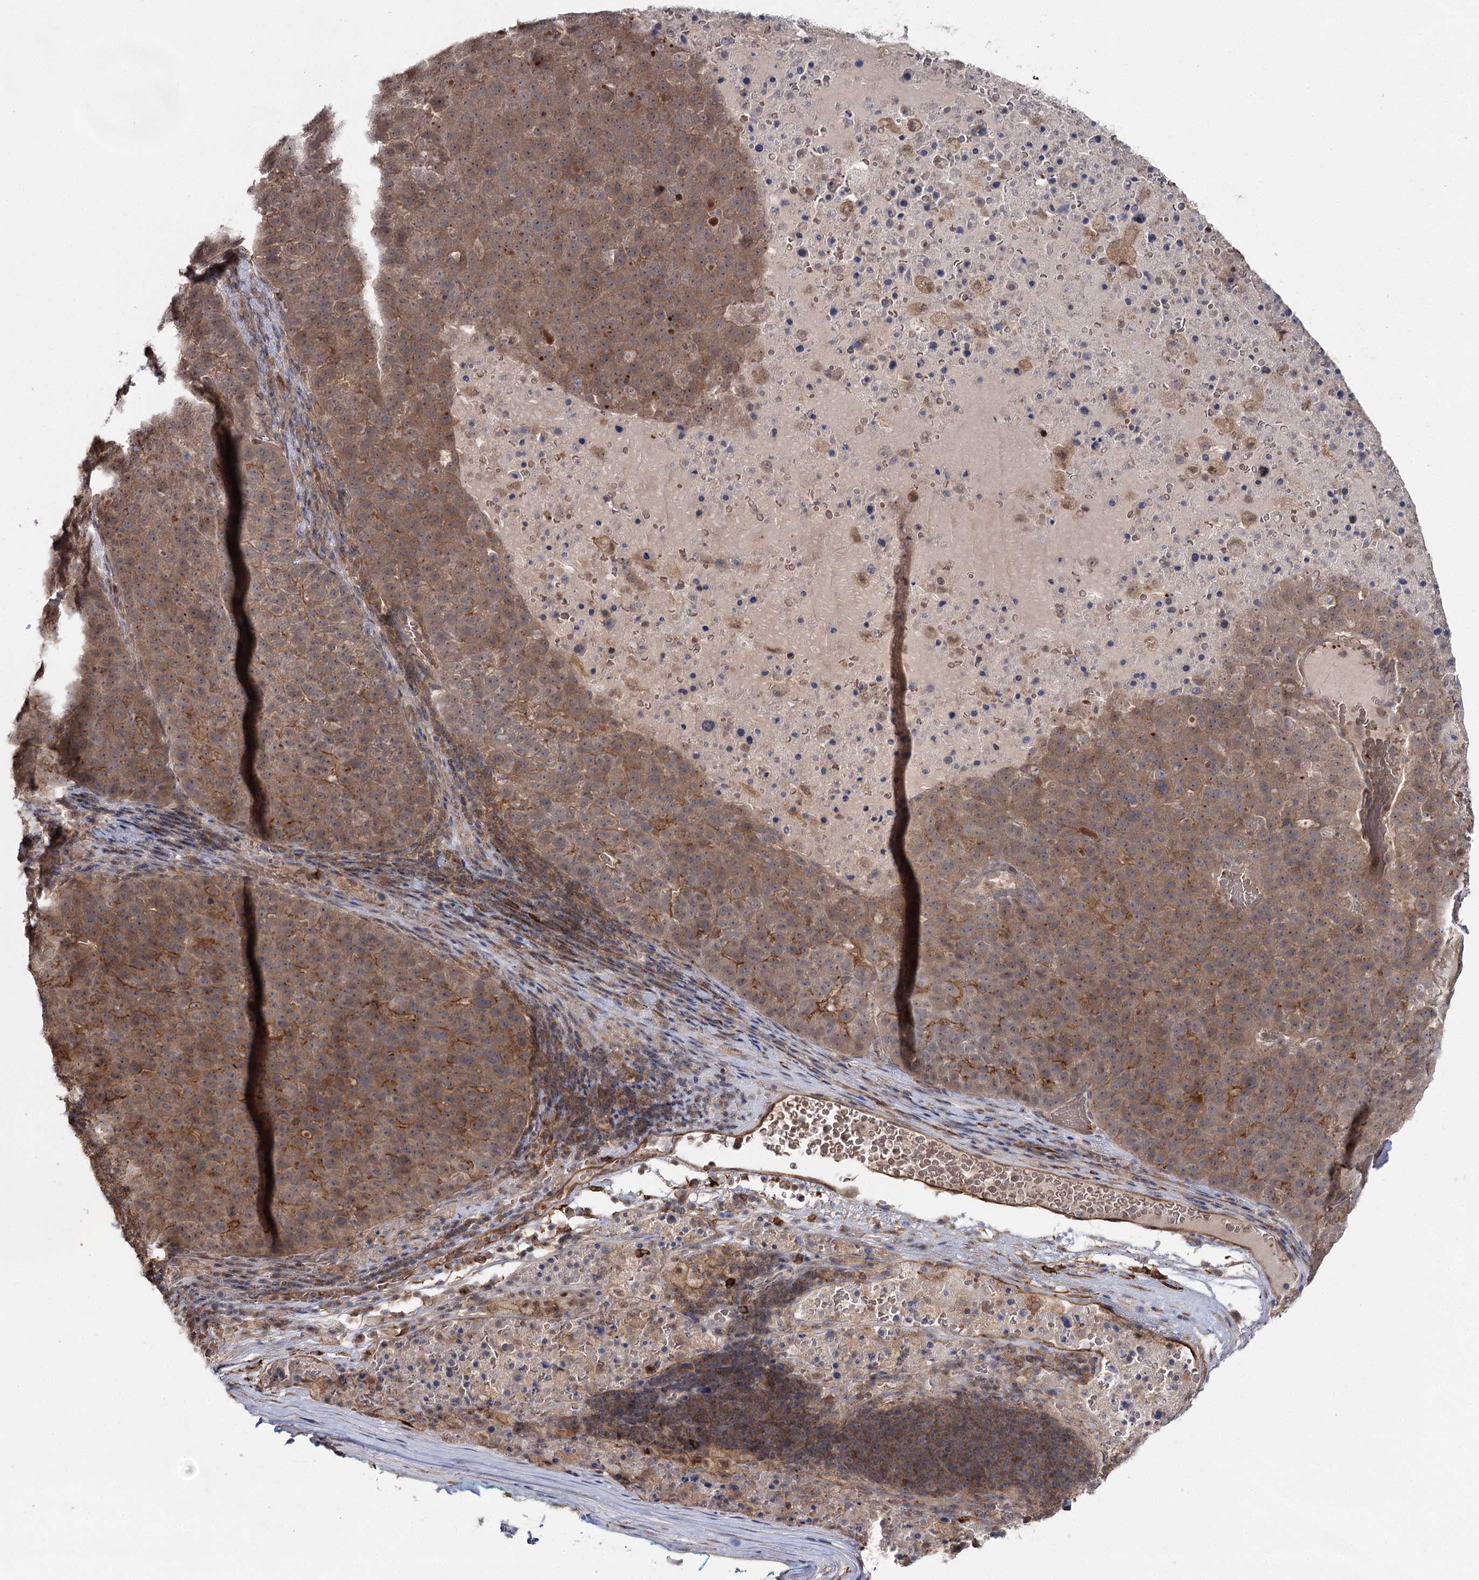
{"staining": {"intensity": "moderate", "quantity": ">75%", "location": "cytoplasmic/membranous"}, "tissue": "pancreatic cancer", "cell_type": "Tumor cells", "image_type": "cancer", "snomed": [{"axis": "morphology", "description": "Adenocarcinoma, NOS"}, {"axis": "topography", "description": "Pancreas"}], "caption": "Immunohistochemical staining of pancreatic adenocarcinoma exhibits medium levels of moderate cytoplasmic/membranous protein positivity in approximately >75% of tumor cells.", "gene": "WDR44", "patient": {"sex": "female", "age": 61}}